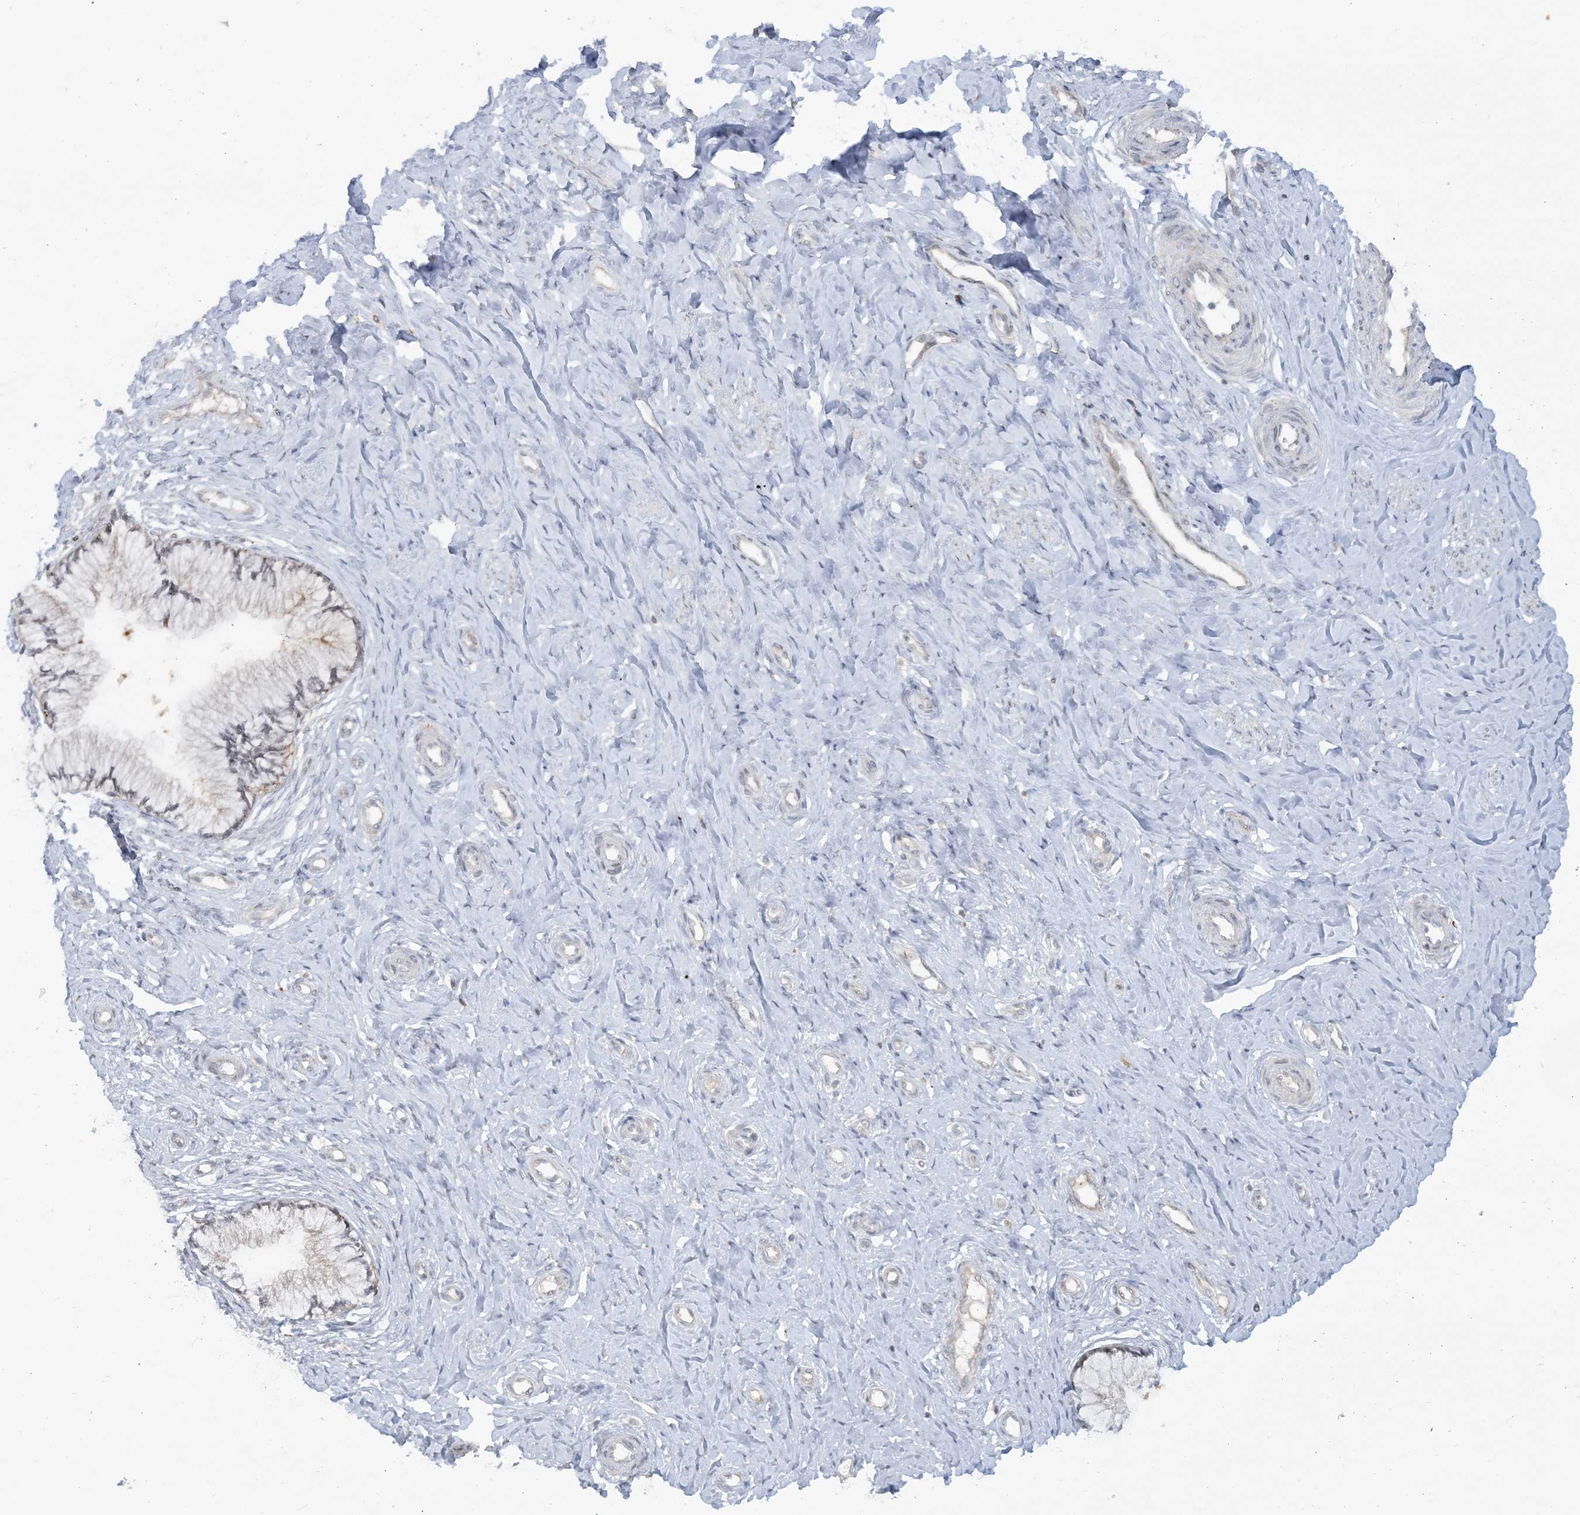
{"staining": {"intensity": "weak", "quantity": "<25%", "location": "cytoplasmic/membranous"}, "tissue": "cervix", "cell_type": "Glandular cells", "image_type": "normal", "snomed": [{"axis": "morphology", "description": "Normal tissue, NOS"}, {"axis": "topography", "description": "Cervix"}], "caption": "A high-resolution photomicrograph shows immunohistochemistry staining of unremarkable cervix, which shows no significant staining in glandular cells.", "gene": "PRRT3", "patient": {"sex": "female", "age": 36}}